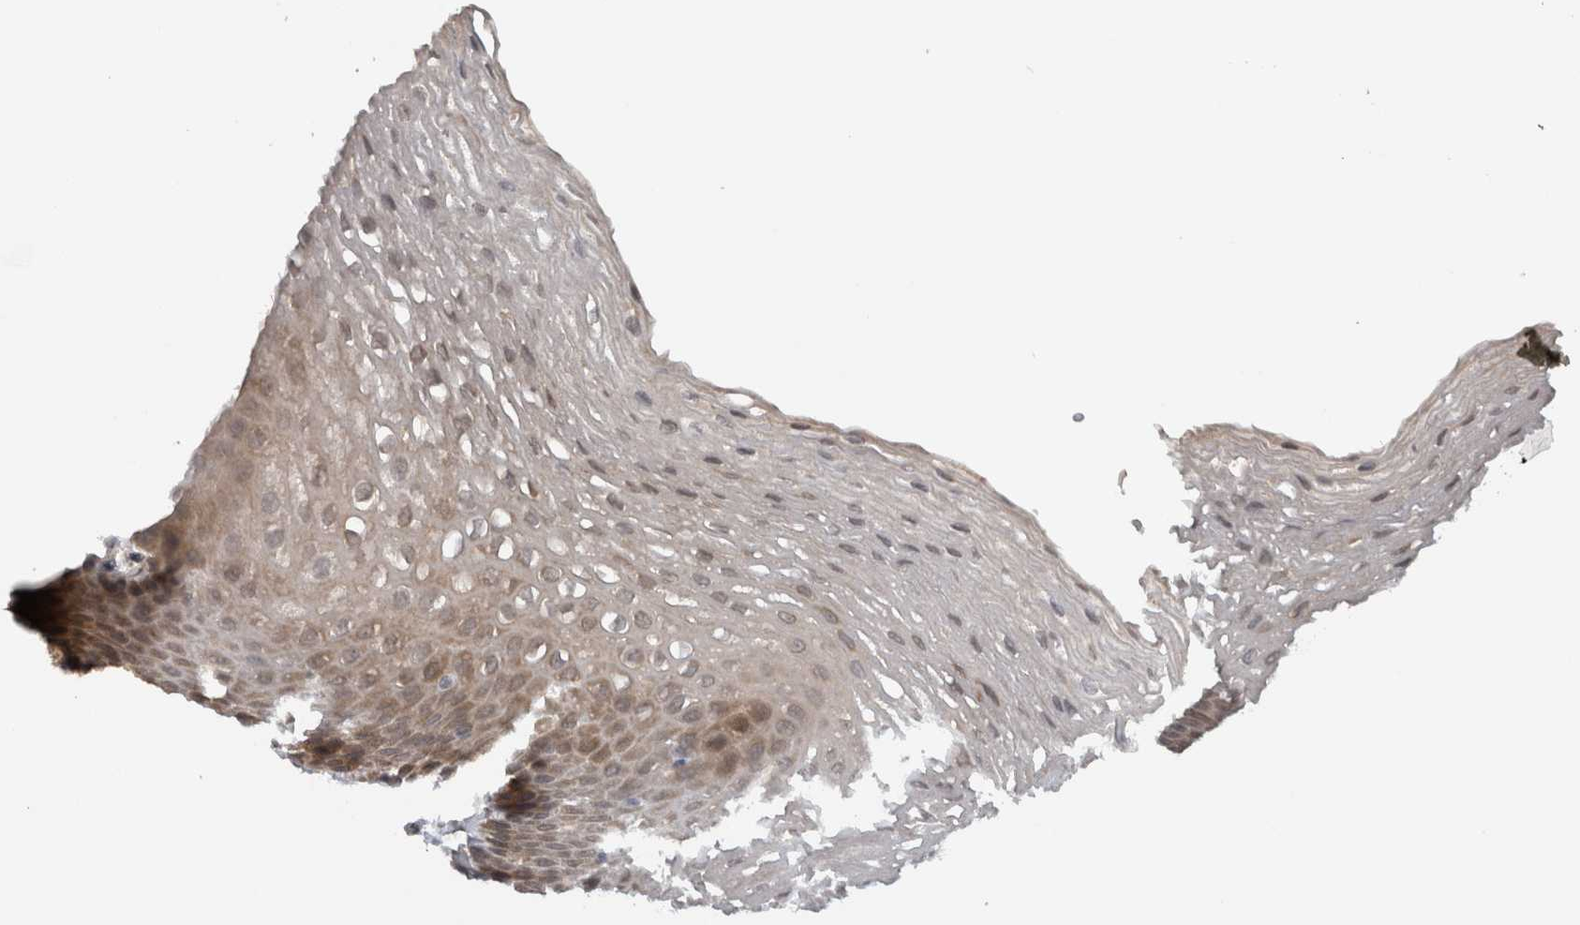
{"staining": {"intensity": "moderate", "quantity": "25%-75%", "location": "cytoplasmic/membranous"}, "tissue": "esophagus", "cell_type": "Squamous epithelial cells", "image_type": "normal", "snomed": [{"axis": "morphology", "description": "Normal tissue, NOS"}, {"axis": "topography", "description": "Esophagus"}], "caption": "Brown immunohistochemical staining in unremarkable esophagus shows moderate cytoplasmic/membranous staining in approximately 25%-75% of squamous epithelial cells. (DAB (3,3'-diaminobenzidine) = brown stain, brightfield microscopy at high magnification).", "gene": "PRXL2A", "patient": {"sex": "female", "age": 66}}